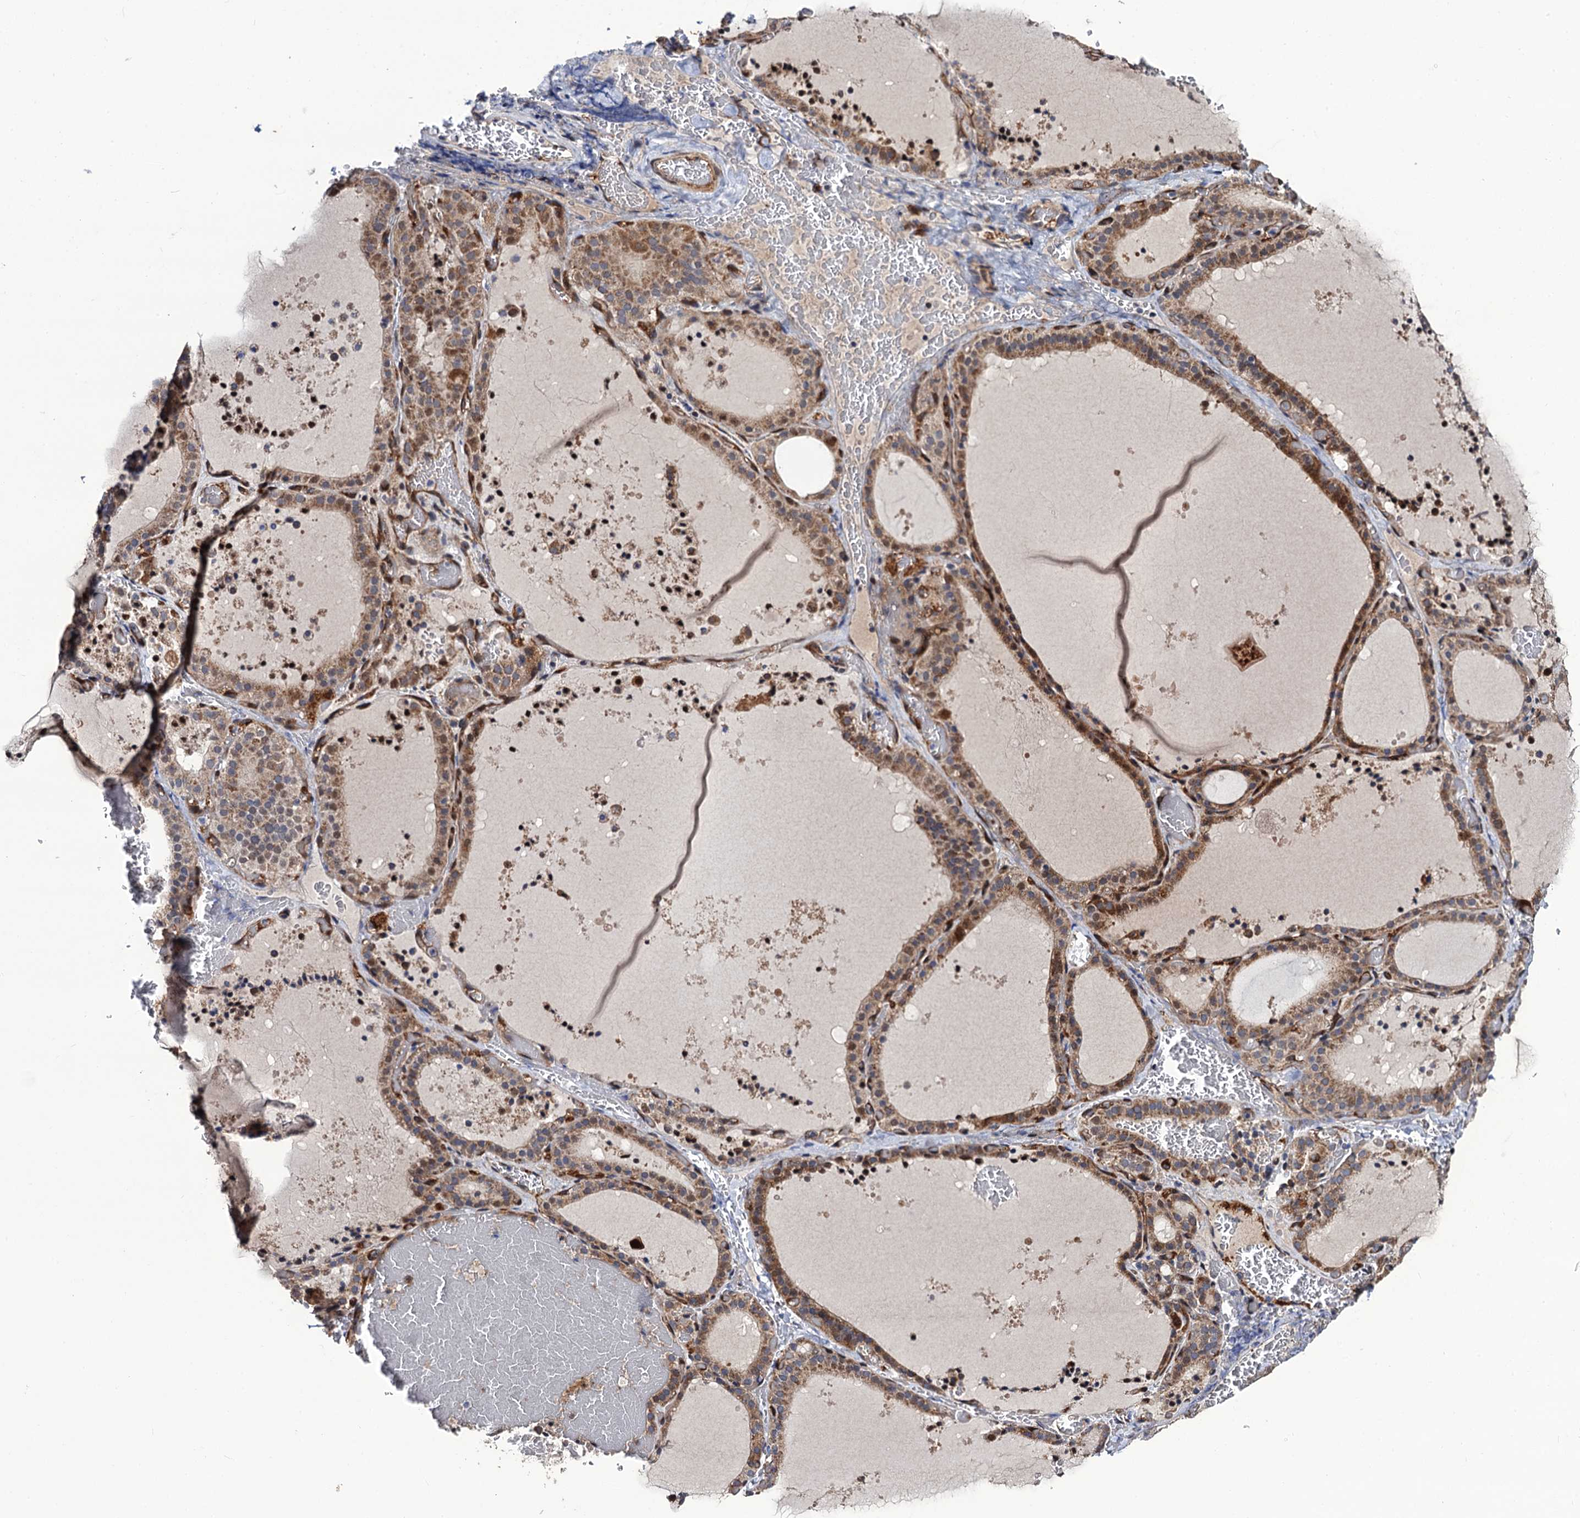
{"staining": {"intensity": "moderate", "quantity": ">75%", "location": "cytoplasmic/membranous"}, "tissue": "thyroid gland", "cell_type": "Glandular cells", "image_type": "normal", "snomed": [{"axis": "morphology", "description": "Normal tissue, NOS"}, {"axis": "topography", "description": "Thyroid gland"}], "caption": "Approximately >75% of glandular cells in unremarkable thyroid gland reveal moderate cytoplasmic/membranous protein expression as visualized by brown immunohistochemical staining.", "gene": "LRRC63", "patient": {"sex": "female", "age": 39}}